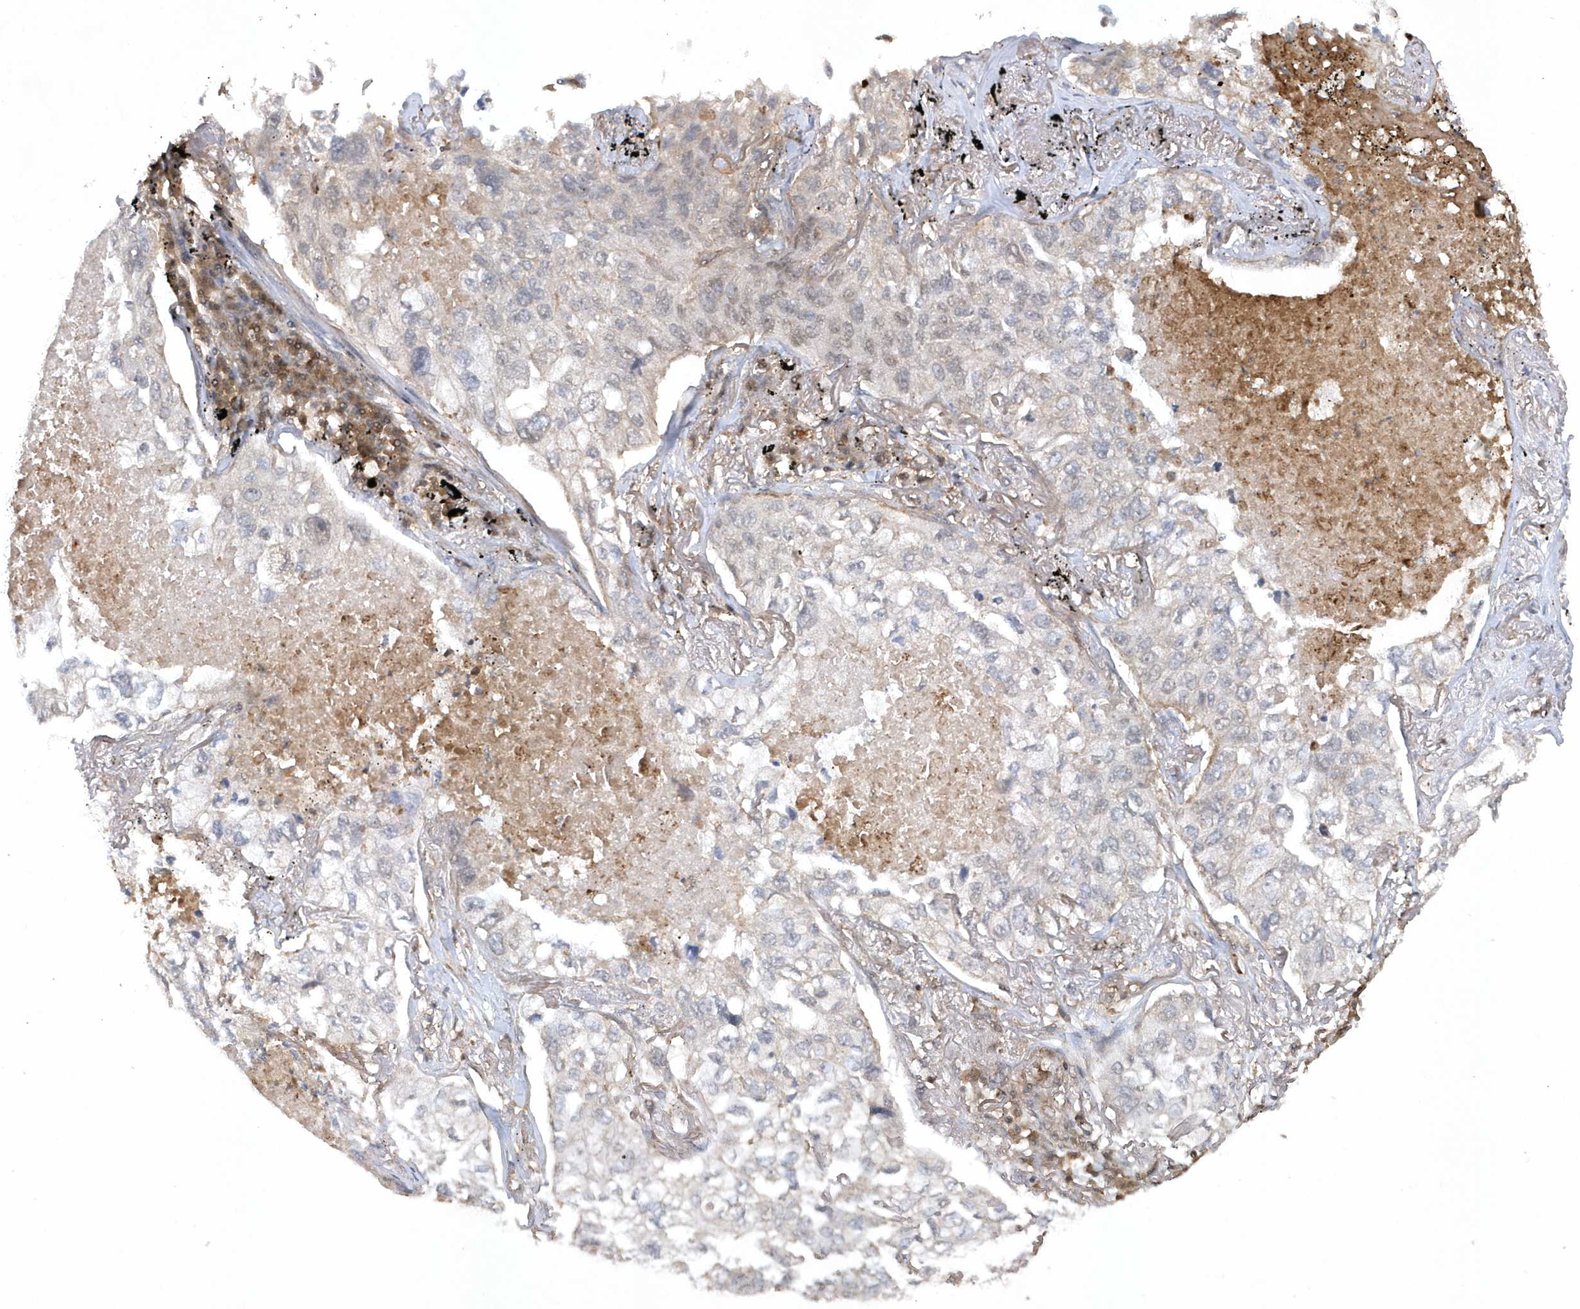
{"staining": {"intensity": "negative", "quantity": "none", "location": "none"}, "tissue": "lung cancer", "cell_type": "Tumor cells", "image_type": "cancer", "snomed": [{"axis": "morphology", "description": "Adenocarcinoma, NOS"}, {"axis": "topography", "description": "Lung"}], "caption": "Immunohistochemical staining of lung cancer reveals no significant expression in tumor cells. (Brightfield microscopy of DAB immunohistochemistry (IHC) at high magnification).", "gene": "ACYP1", "patient": {"sex": "male", "age": 65}}